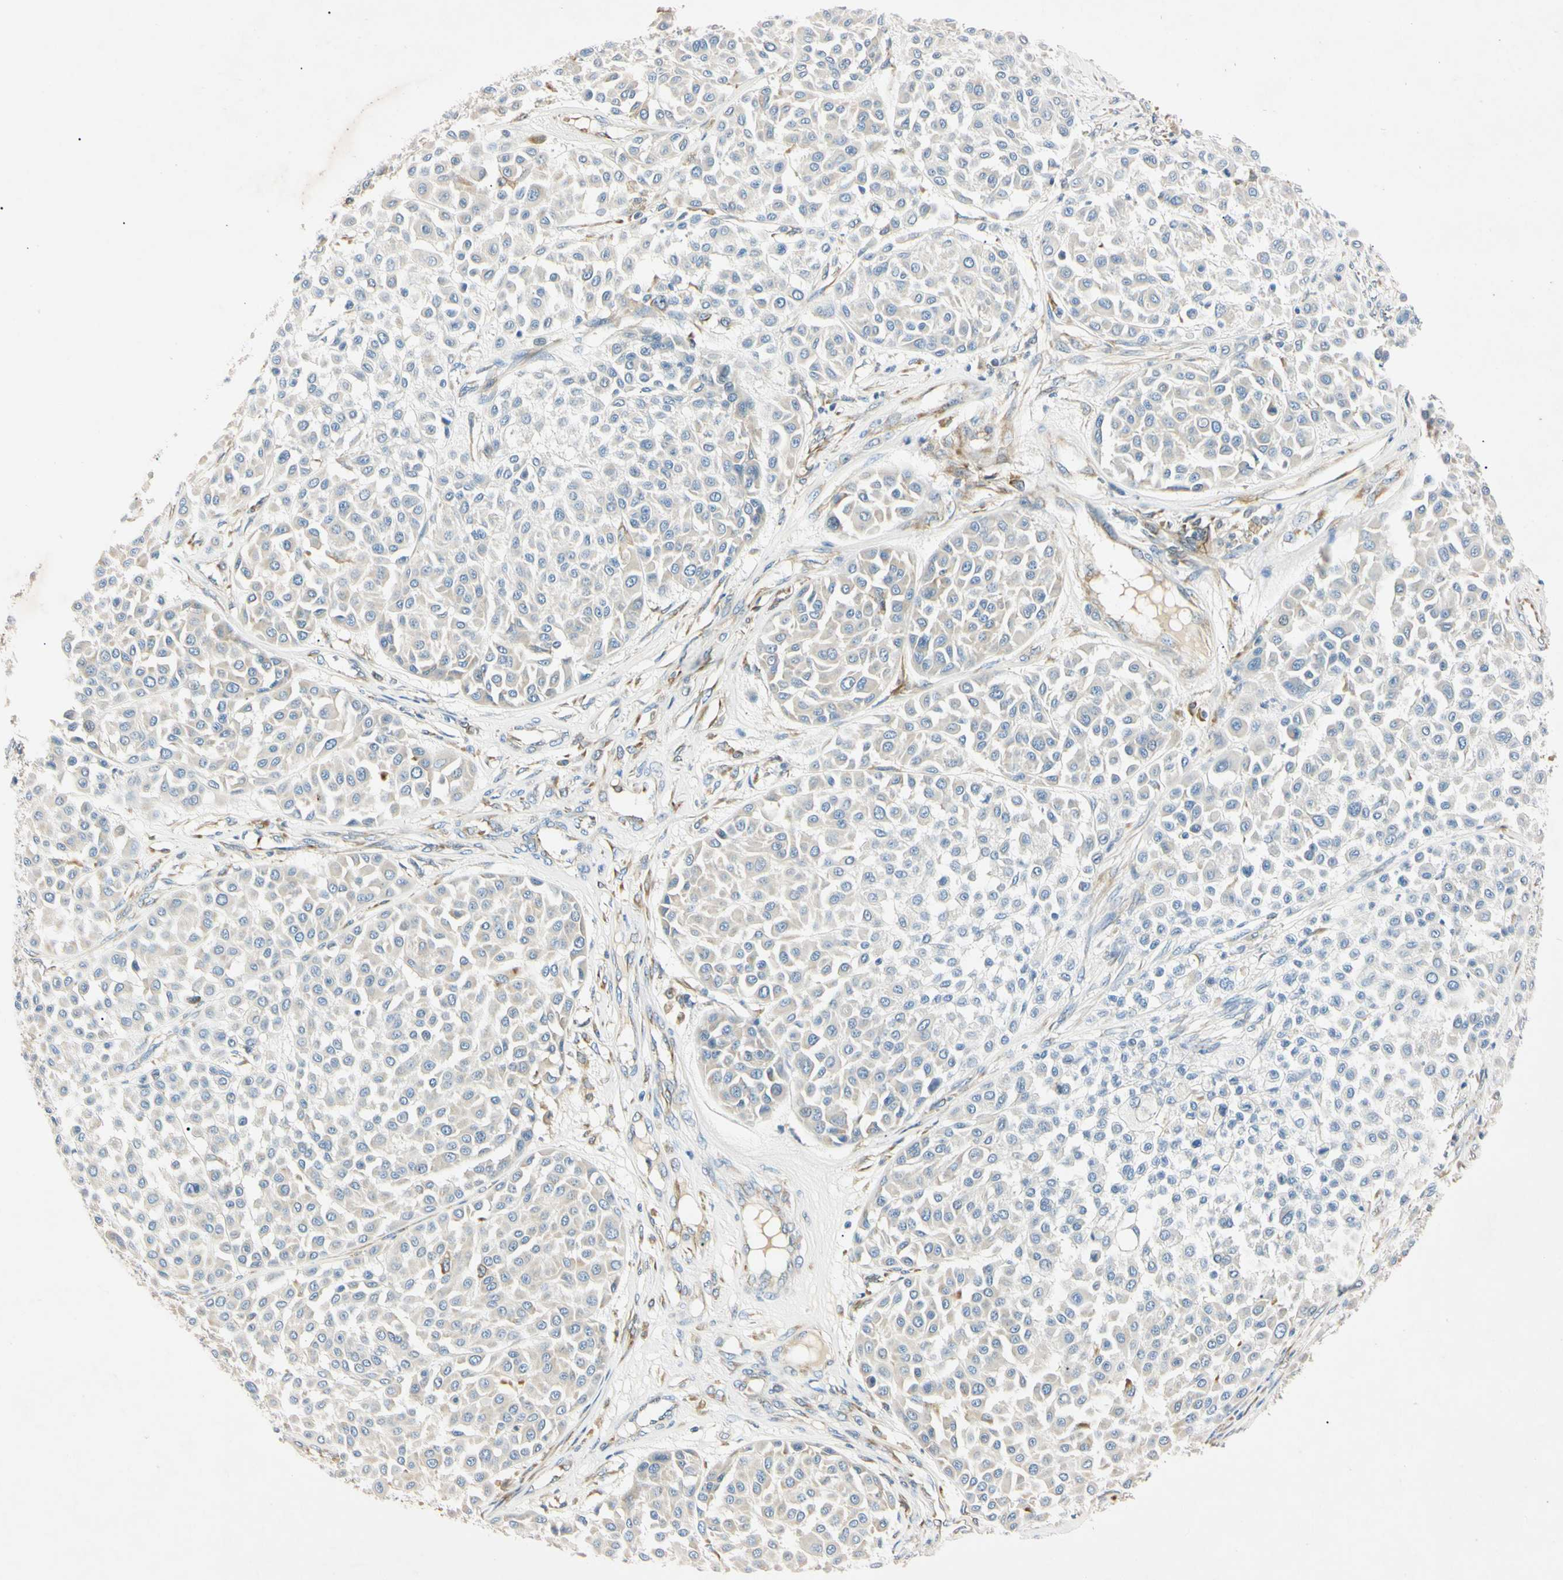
{"staining": {"intensity": "negative", "quantity": "none", "location": "none"}, "tissue": "melanoma", "cell_type": "Tumor cells", "image_type": "cancer", "snomed": [{"axis": "morphology", "description": "Malignant melanoma, Metastatic site"}, {"axis": "topography", "description": "Soft tissue"}], "caption": "Image shows no protein expression in tumor cells of melanoma tissue. (DAB (3,3'-diaminobenzidine) immunohistochemistry (IHC) visualized using brightfield microscopy, high magnification).", "gene": "DNAJB12", "patient": {"sex": "male", "age": 41}}